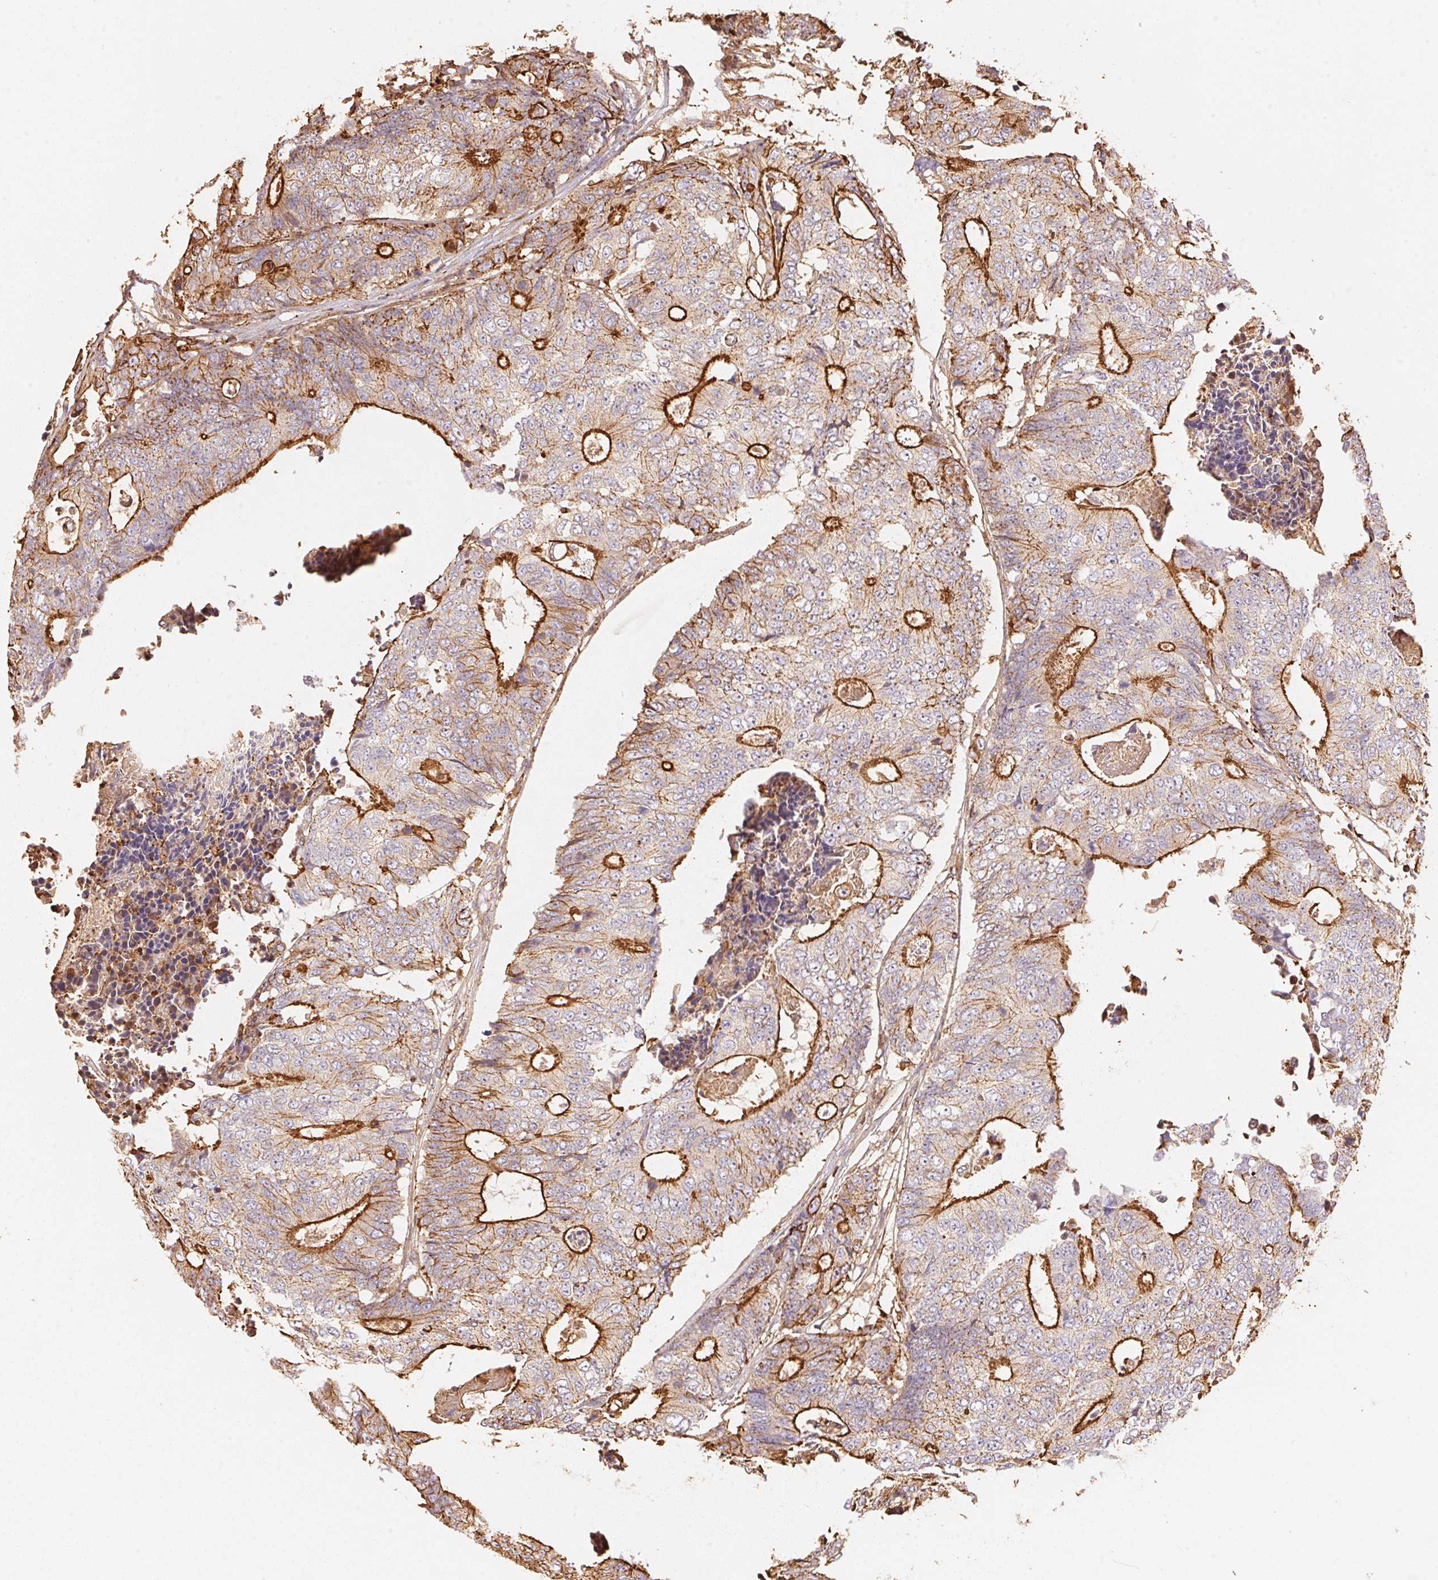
{"staining": {"intensity": "strong", "quantity": "25%-75%", "location": "cytoplasmic/membranous"}, "tissue": "colorectal cancer", "cell_type": "Tumor cells", "image_type": "cancer", "snomed": [{"axis": "morphology", "description": "Adenocarcinoma, NOS"}, {"axis": "topography", "description": "Colon"}], "caption": "IHC micrograph of adenocarcinoma (colorectal) stained for a protein (brown), which shows high levels of strong cytoplasmic/membranous expression in approximately 25%-75% of tumor cells.", "gene": "FRAS1", "patient": {"sex": "female", "age": 48}}